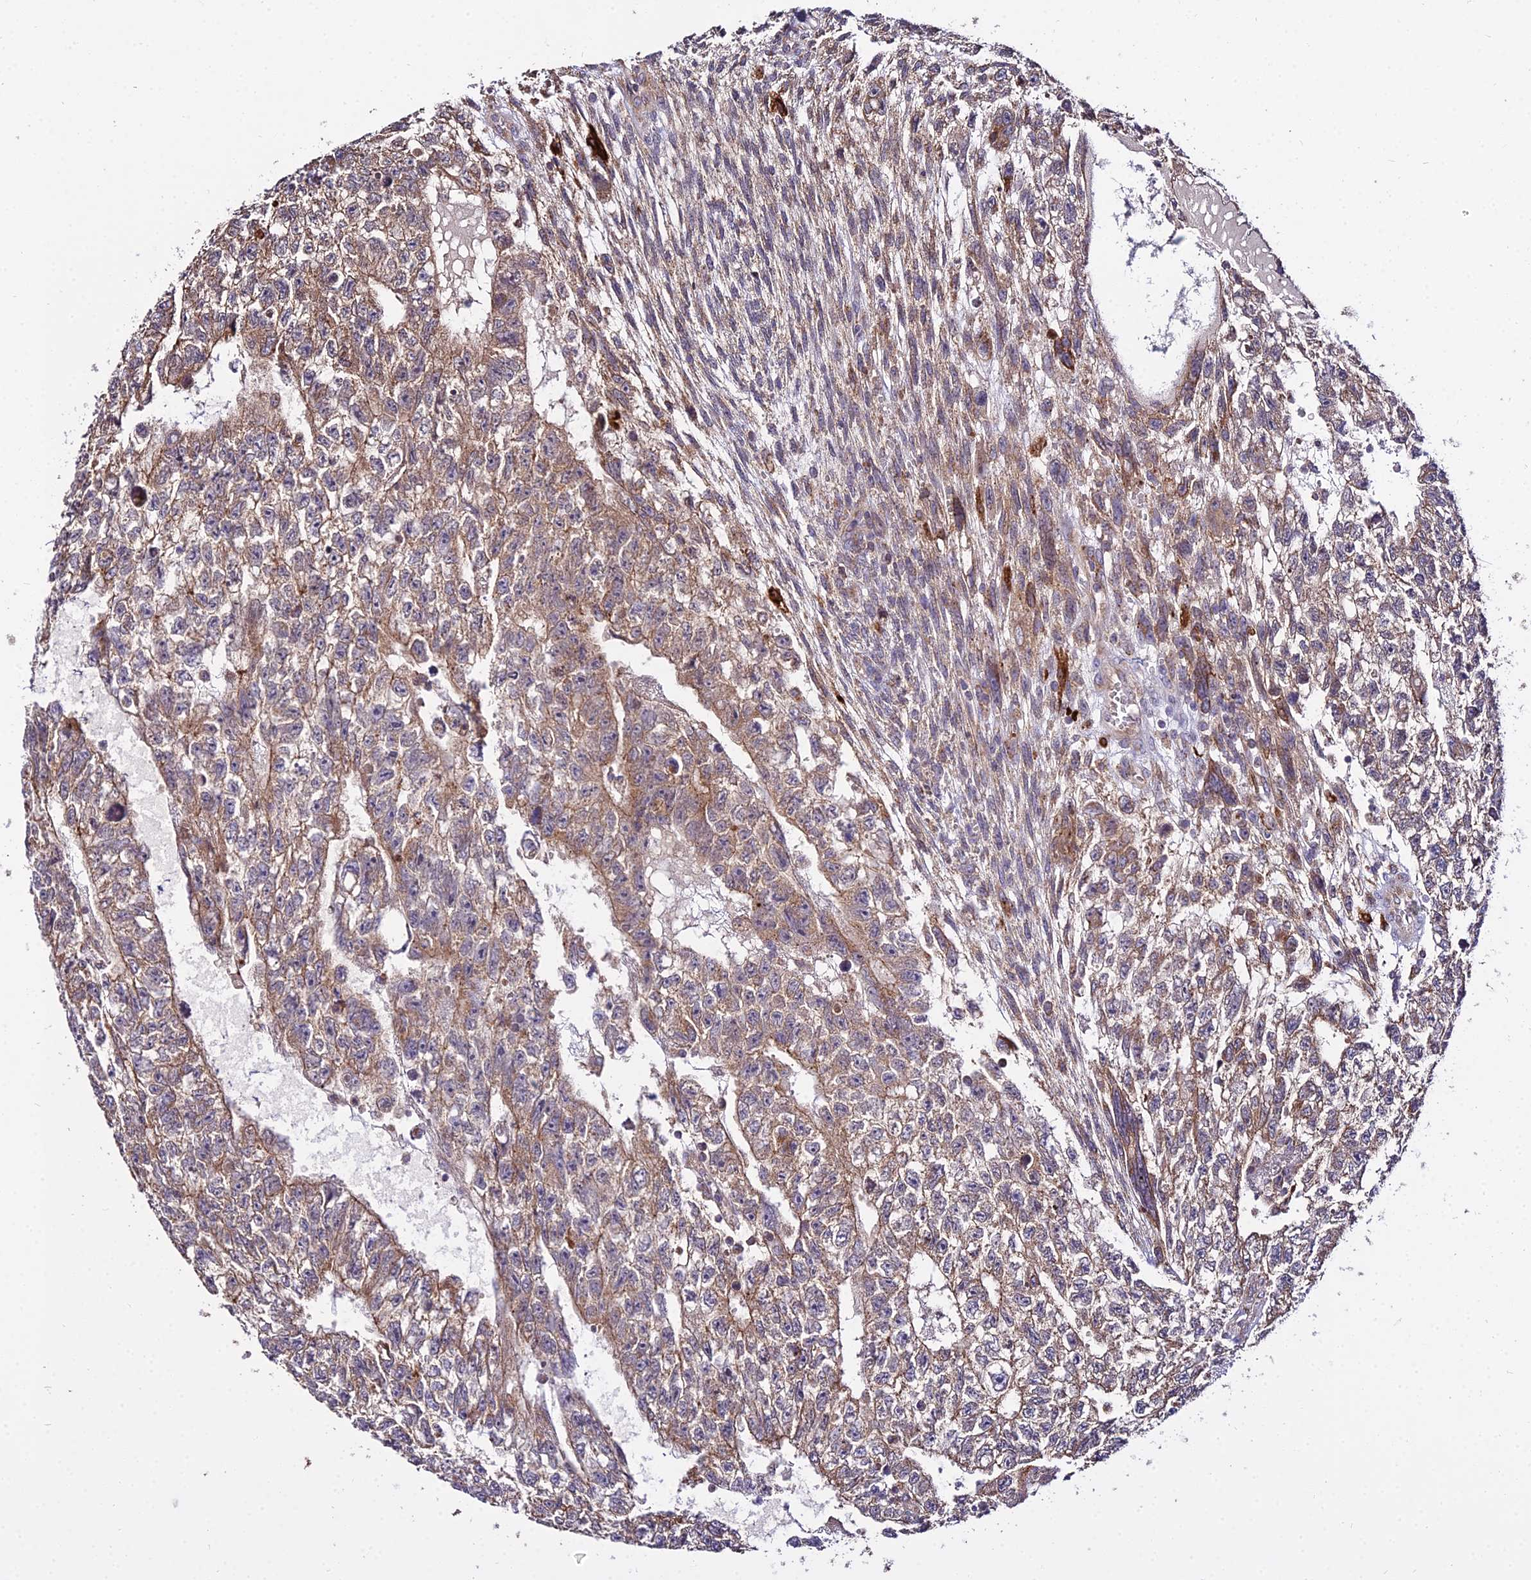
{"staining": {"intensity": "moderate", "quantity": "25%-75%", "location": "cytoplasmic/membranous"}, "tissue": "testis cancer", "cell_type": "Tumor cells", "image_type": "cancer", "snomed": [{"axis": "morphology", "description": "Carcinoma, Embryonal, NOS"}, {"axis": "topography", "description": "Testis"}], "caption": "Human testis cancer (embryonal carcinoma) stained with a brown dye shows moderate cytoplasmic/membranous positive expression in approximately 25%-75% of tumor cells.", "gene": "PEX19", "patient": {"sex": "male", "age": 26}}